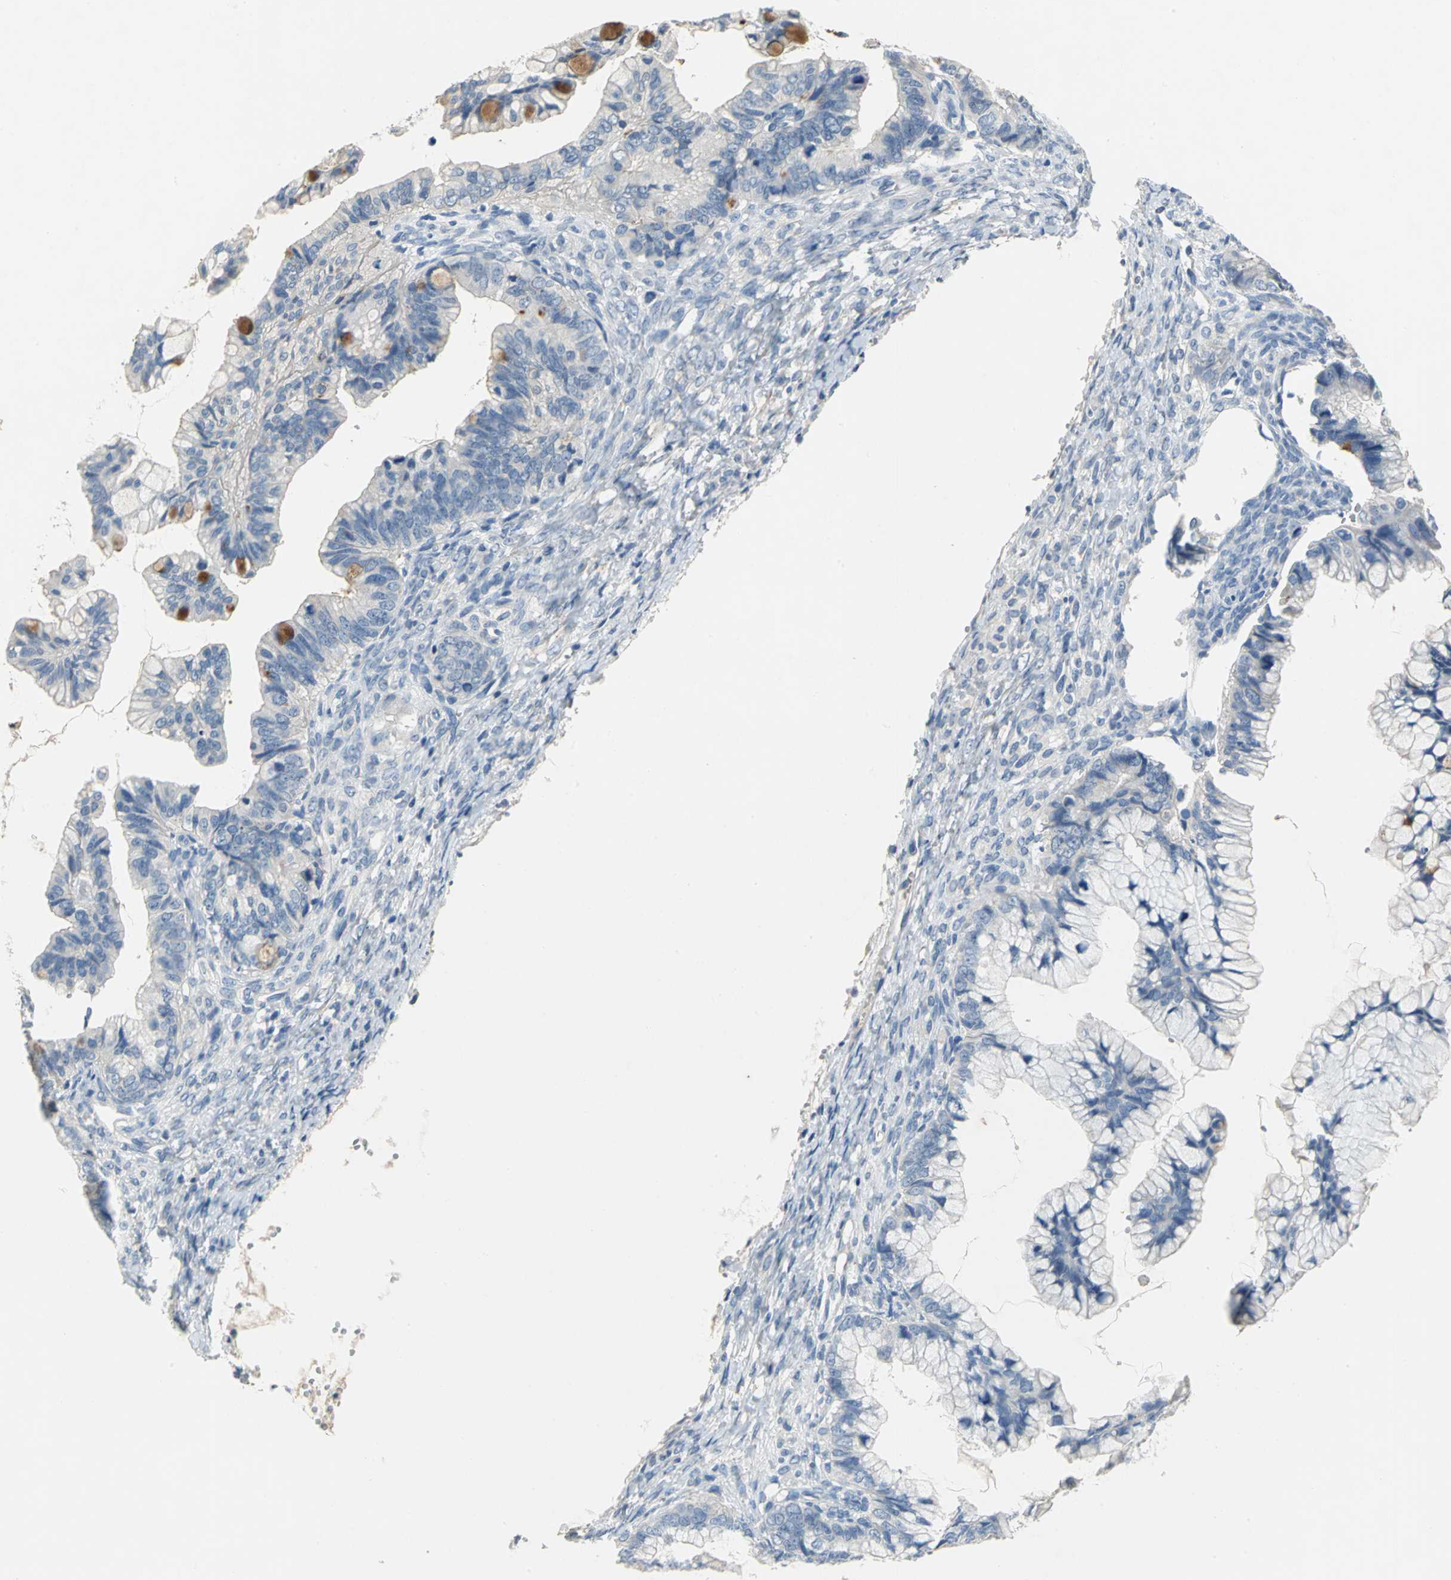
{"staining": {"intensity": "strong", "quantity": "<25%", "location": "cytoplasmic/membranous"}, "tissue": "ovarian cancer", "cell_type": "Tumor cells", "image_type": "cancer", "snomed": [{"axis": "morphology", "description": "Cystadenocarcinoma, mucinous, NOS"}, {"axis": "topography", "description": "Ovary"}], "caption": "This is an image of IHC staining of ovarian mucinous cystadenocarcinoma, which shows strong positivity in the cytoplasmic/membranous of tumor cells.", "gene": "PTGDS", "patient": {"sex": "female", "age": 36}}